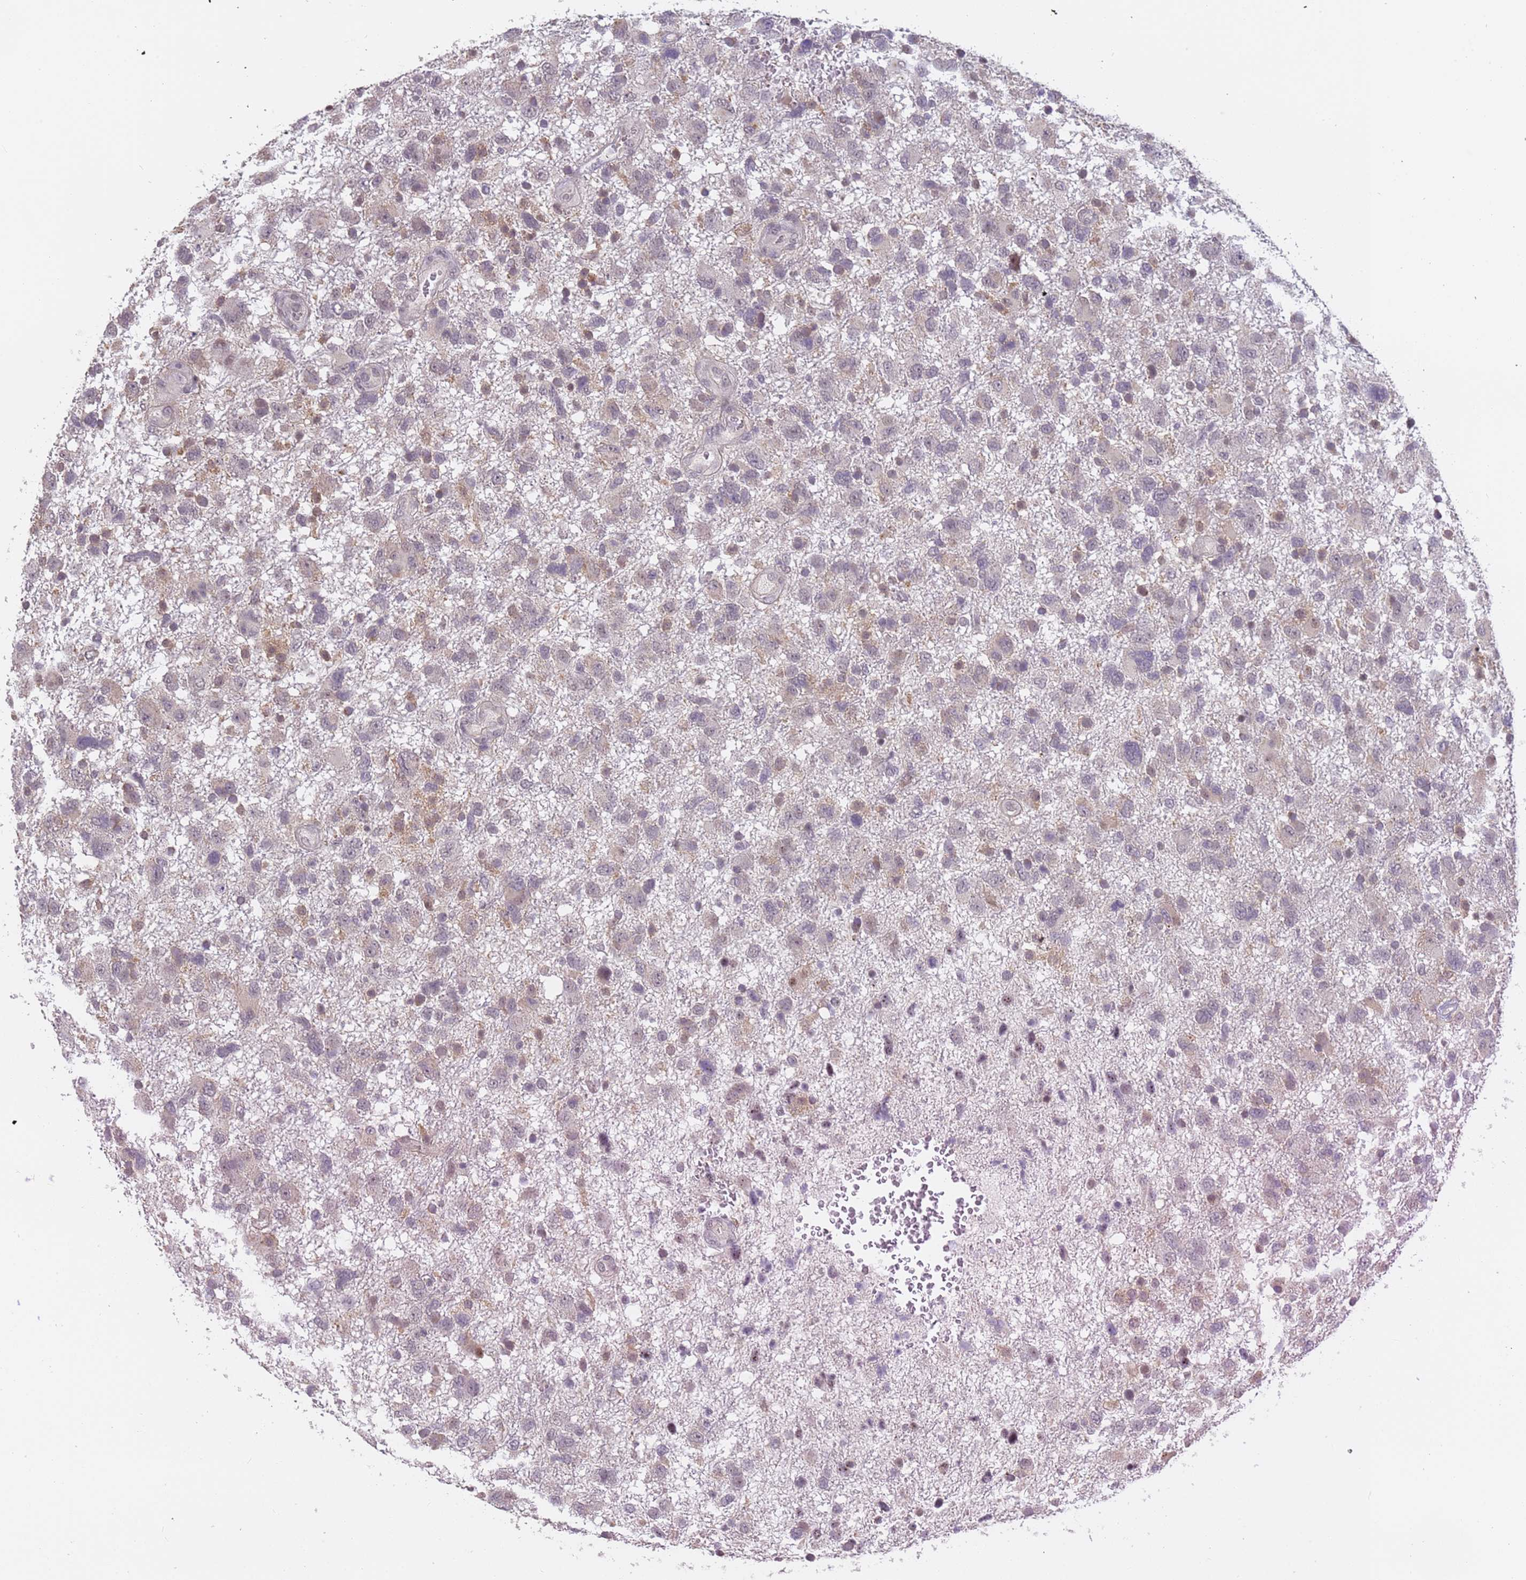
{"staining": {"intensity": "weak", "quantity": "25%-75%", "location": "cytoplasmic/membranous"}, "tissue": "glioma", "cell_type": "Tumor cells", "image_type": "cancer", "snomed": [{"axis": "morphology", "description": "Glioma, malignant, High grade"}, {"axis": "topography", "description": "Brain"}], "caption": "Immunohistochemistry (IHC) of human glioma demonstrates low levels of weak cytoplasmic/membranous staining in approximately 25%-75% of tumor cells. The staining was performed using DAB, with brown indicating positive protein expression. Nuclei are stained blue with hematoxylin.", "gene": "VWA3A", "patient": {"sex": "male", "age": 61}}